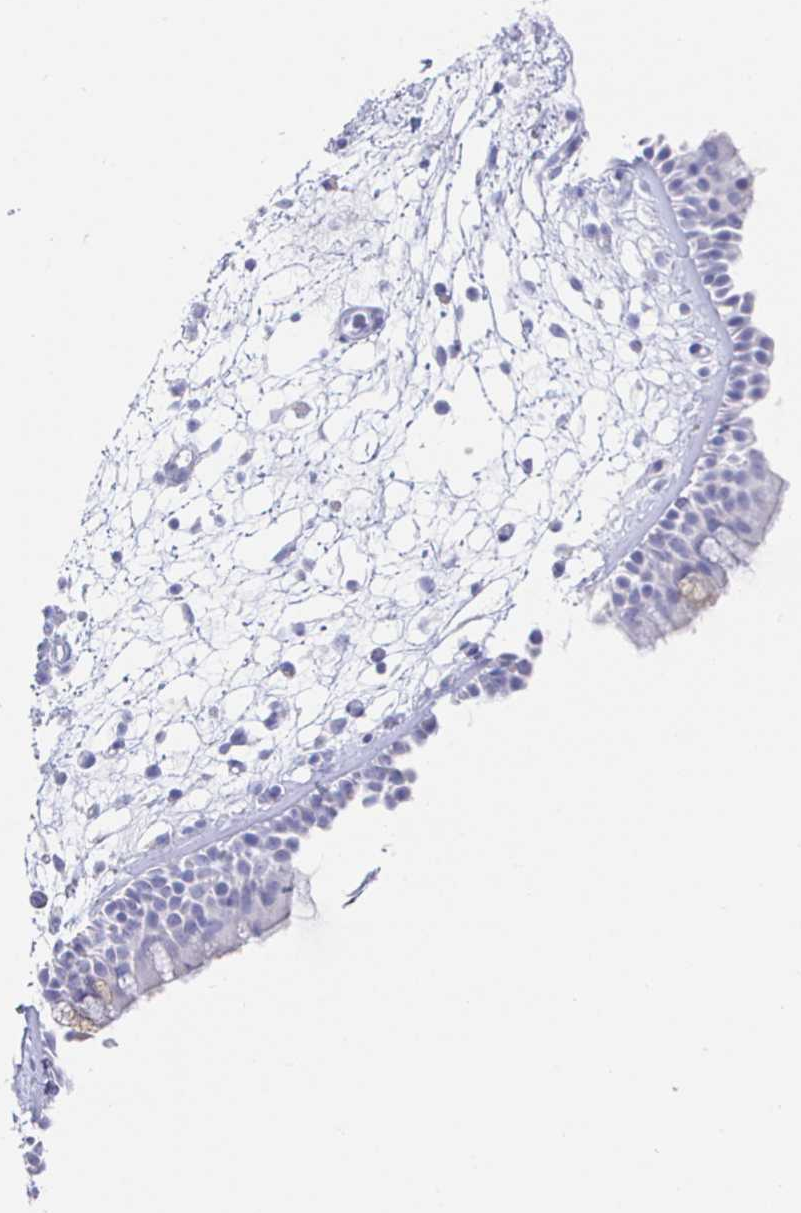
{"staining": {"intensity": "negative", "quantity": "none", "location": "none"}, "tissue": "nasopharynx", "cell_type": "Respiratory epithelial cells", "image_type": "normal", "snomed": [{"axis": "morphology", "description": "Normal tissue, NOS"}, {"axis": "topography", "description": "Nasopharynx"}], "caption": "Photomicrograph shows no significant protein staining in respiratory epithelial cells of normal nasopharynx.", "gene": "CLCA1", "patient": {"sex": "female", "age": 70}}